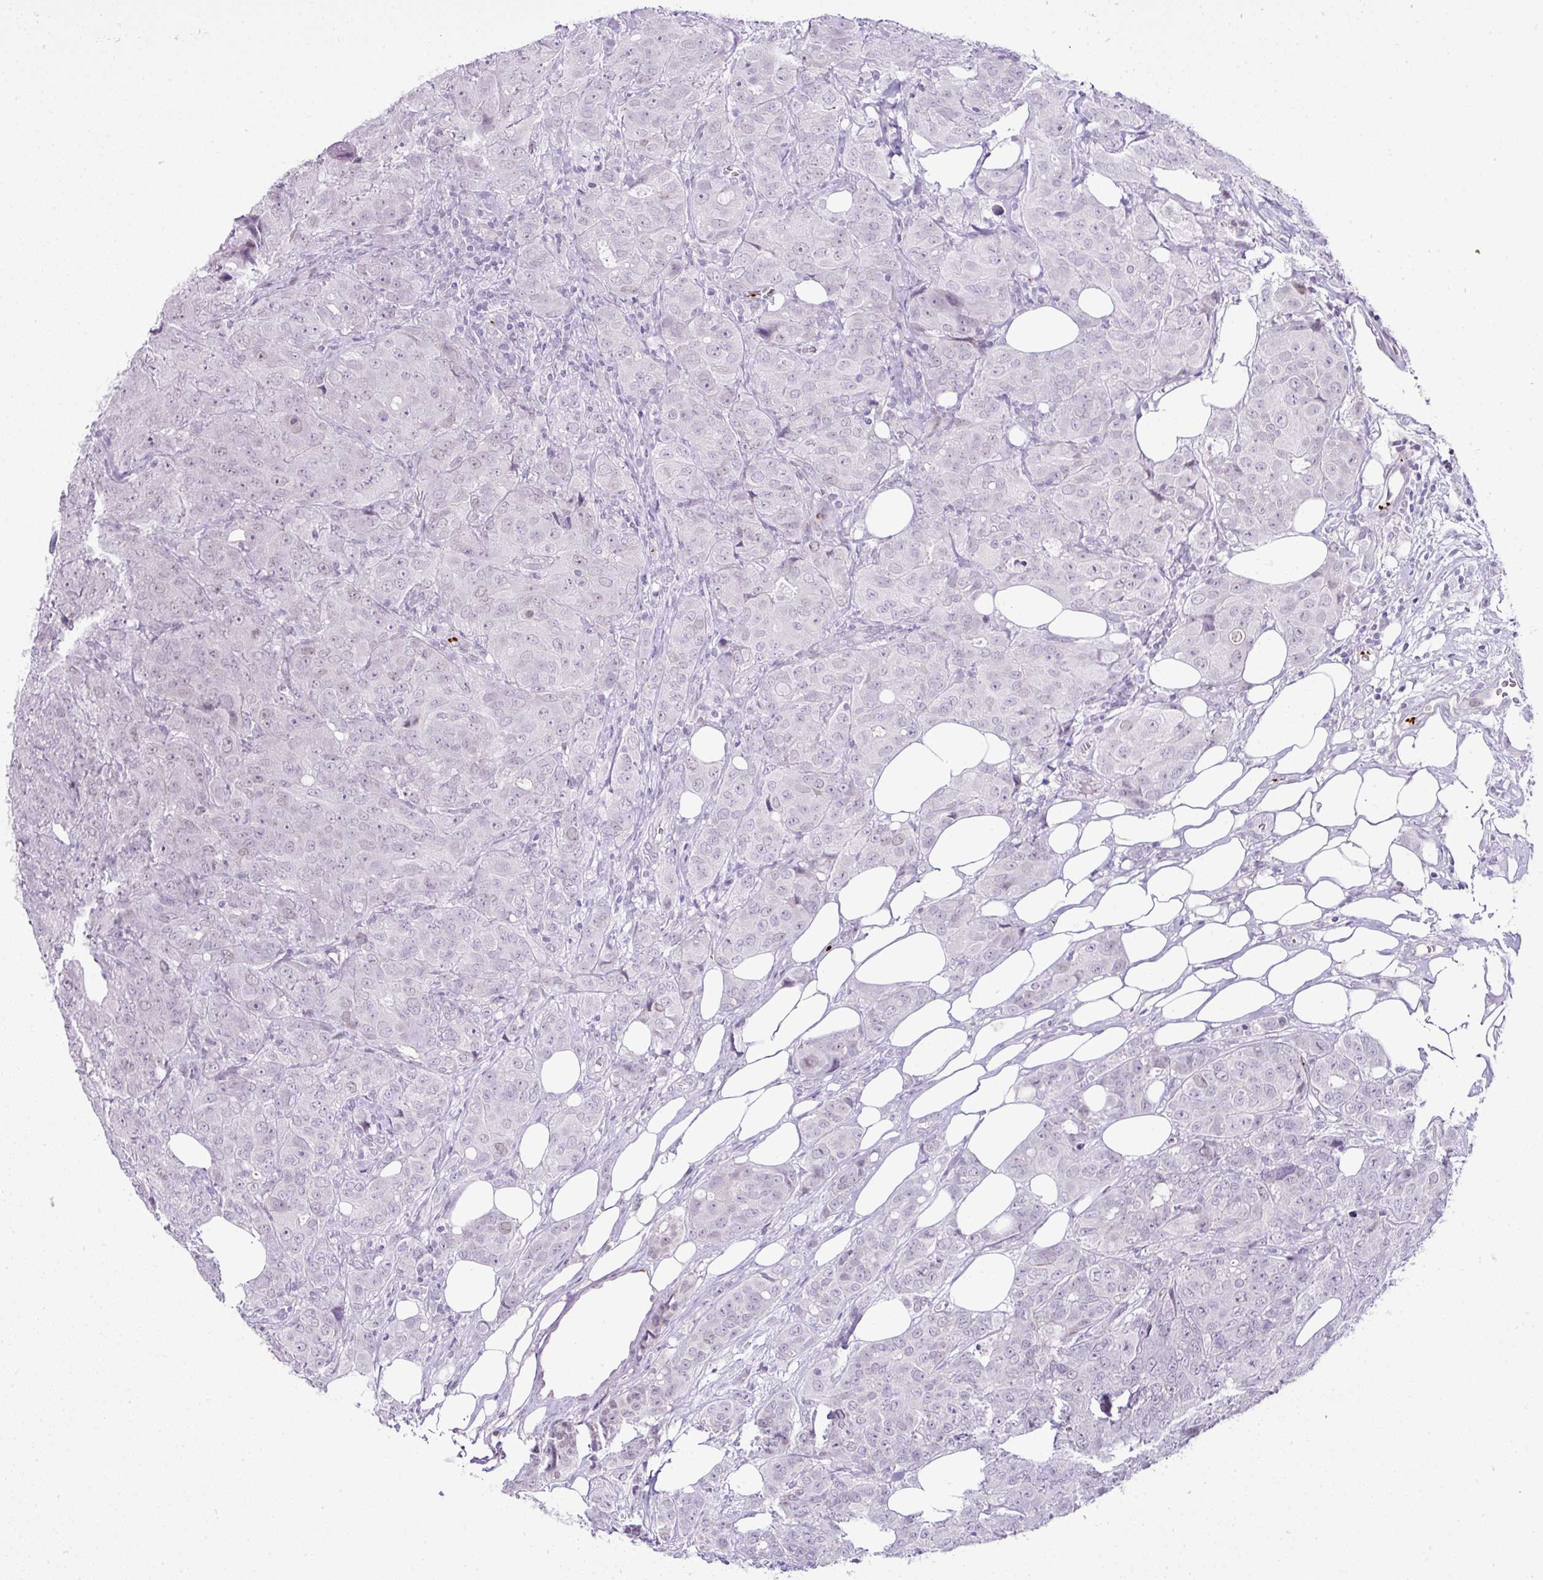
{"staining": {"intensity": "negative", "quantity": "none", "location": "none"}, "tissue": "breast cancer", "cell_type": "Tumor cells", "image_type": "cancer", "snomed": [{"axis": "morphology", "description": "Duct carcinoma"}, {"axis": "topography", "description": "Breast"}], "caption": "This is an immunohistochemistry (IHC) image of breast cancer. There is no expression in tumor cells.", "gene": "CMTM5", "patient": {"sex": "female", "age": 43}}